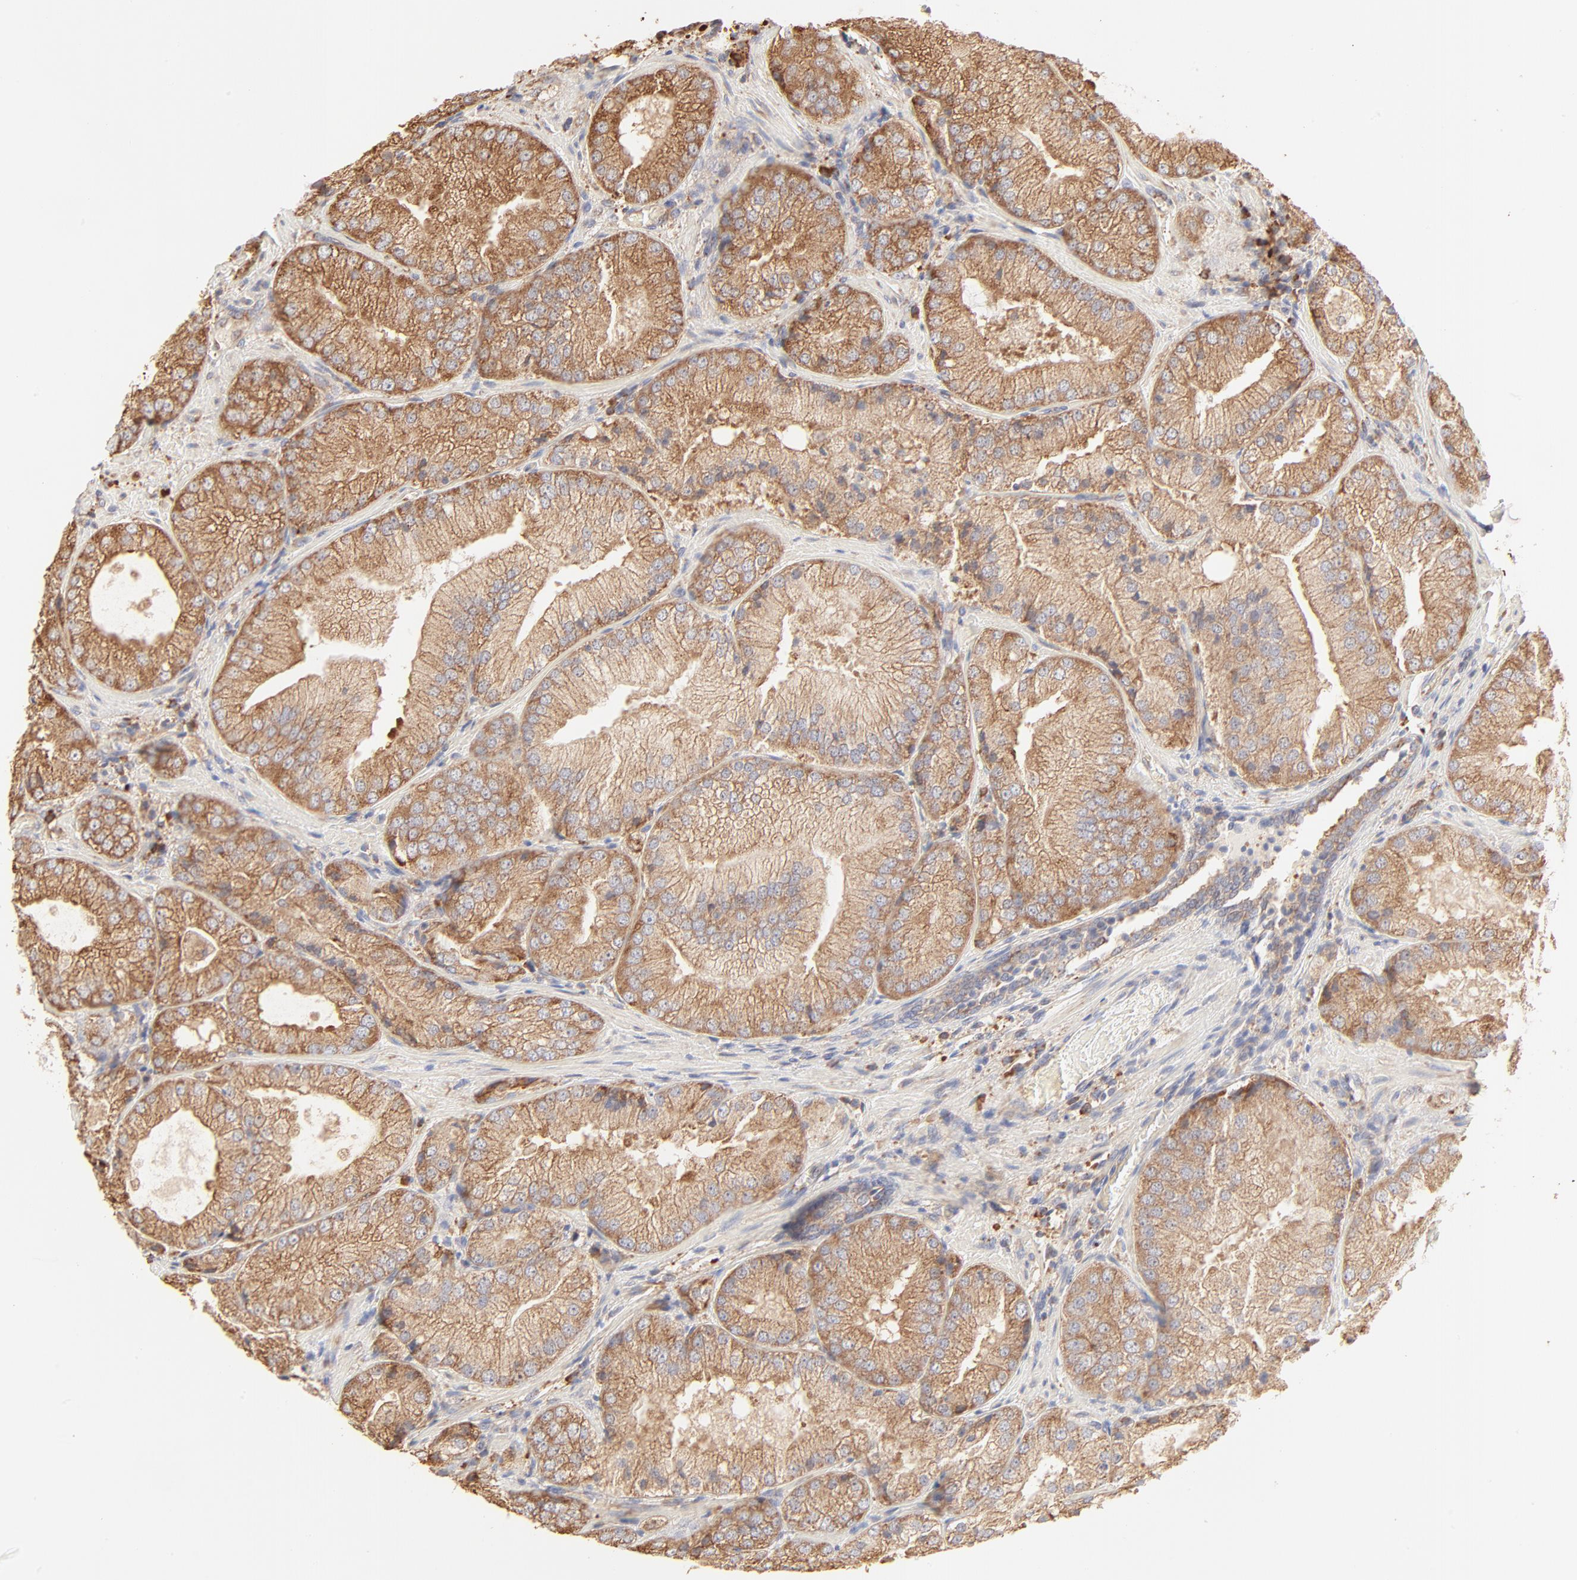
{"staining": {"intensity": "moderate", "quantity": ">75%", "location": "cytoplasmic/membranous"}, "tissue": "prostate cancer", "cell_type": "Tumor cells", "image_type": "cancer", "snomed": [{"axis": "morphology", "description": "Adenocarcinoma, Low grade"}, {"axis": "topography", "description": "Prostate"}], "caption": "Protein staining of prostate cancer tissue displays moderate cytoplasmic/membranous staining in approximately >75% of tumor cells.", "gene": "RPS20", "patient": {"sex": "male", "age": 60}}